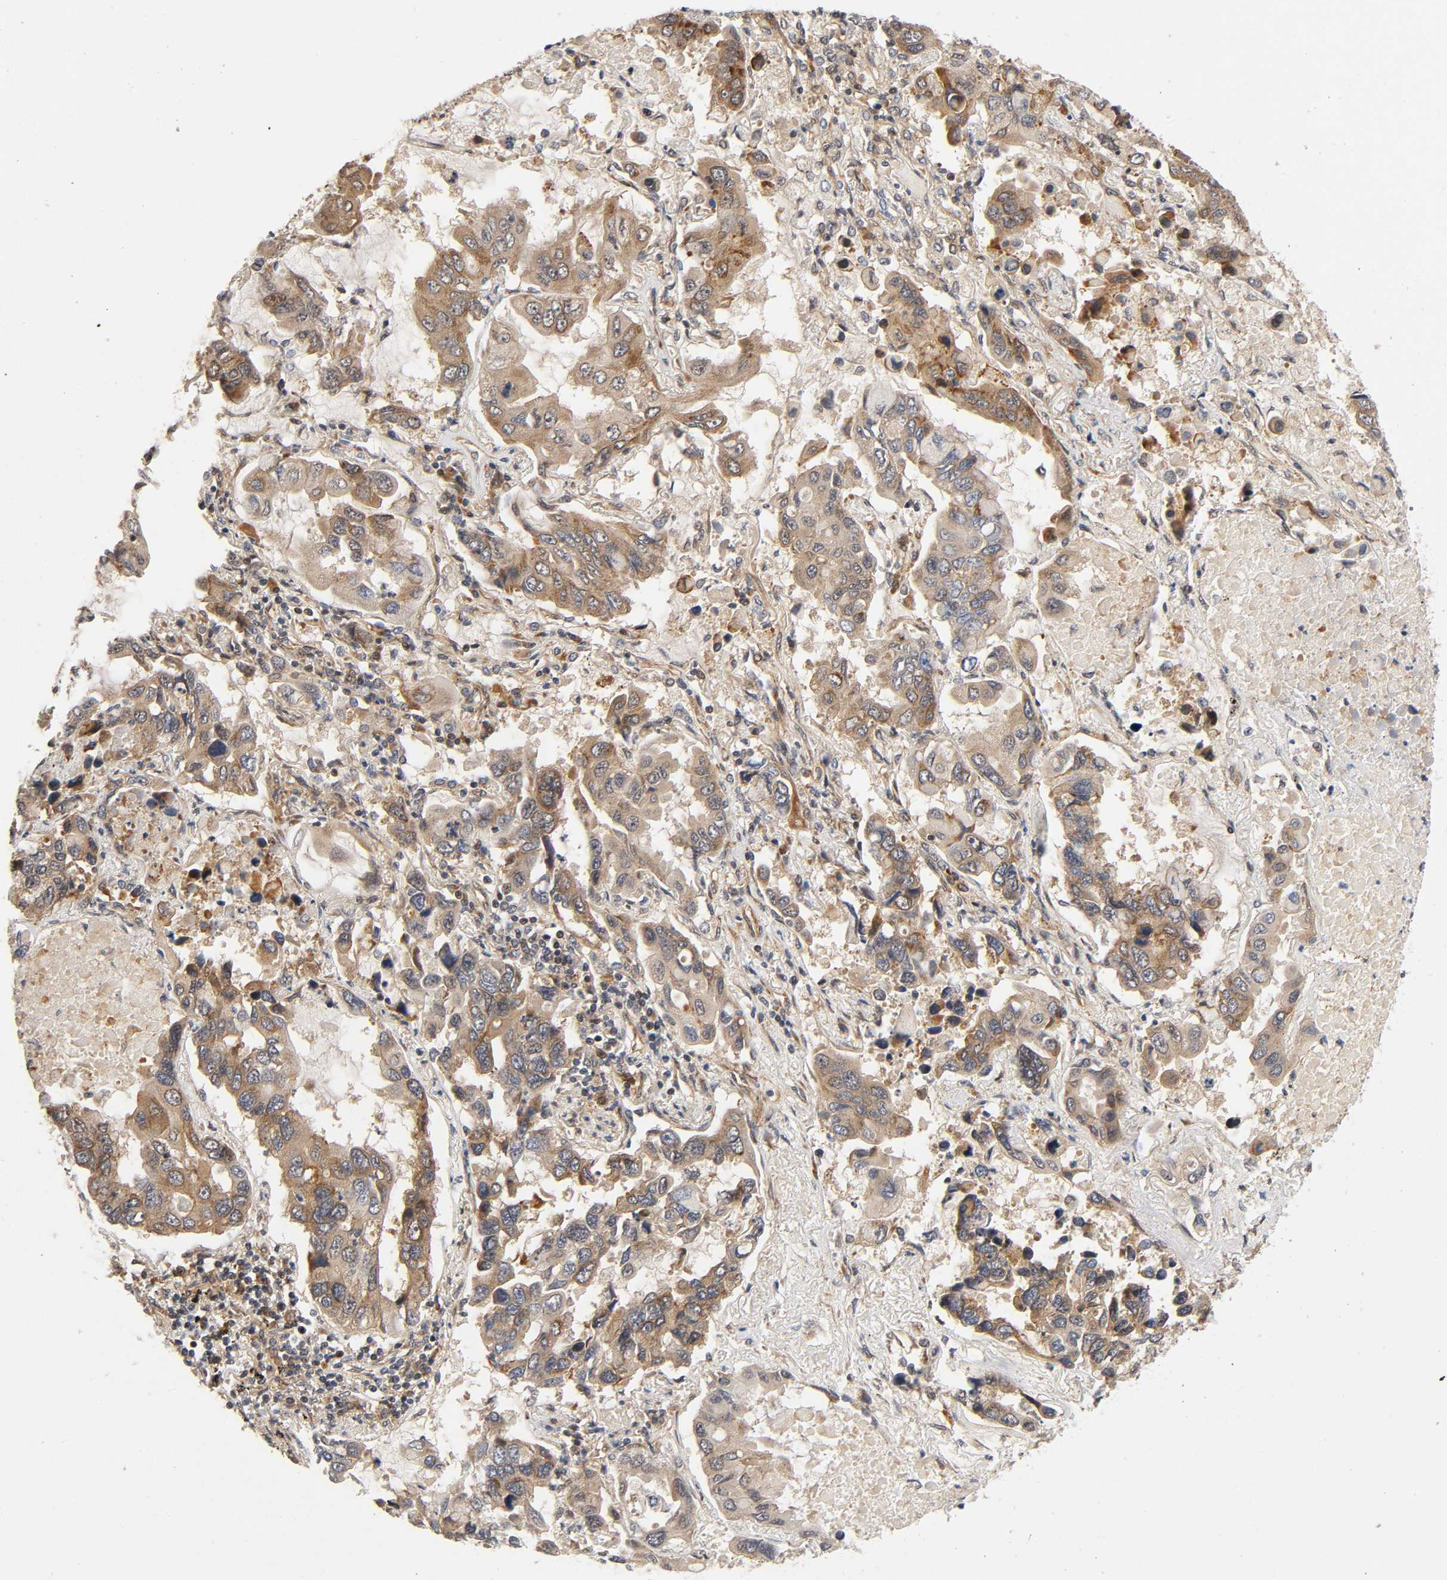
{"staining": {"intensity": "moderate", "quantity": ">75%", "location": "cytoplasmic/membranous"}, "tissue": "lung cancer", "cell_type": "Tumor cells", "image_type": "cancer", "snomed": [{"axis": "morphology", "description": "Adenocarcinoma, NOS"}, {"axis": "topography", "description": "Lung"}], "caption": "DAB (3,3'-diaminobenzidine) immunohistochemical staining of lung cancer (adenocarcinoma) shows moderate cytoplasmic/membranous protein staining in approximately >75% of tumor cells.", "gene": "IQCJ-SCHIP1", "patient": {"sex": "male", "age": 64}}